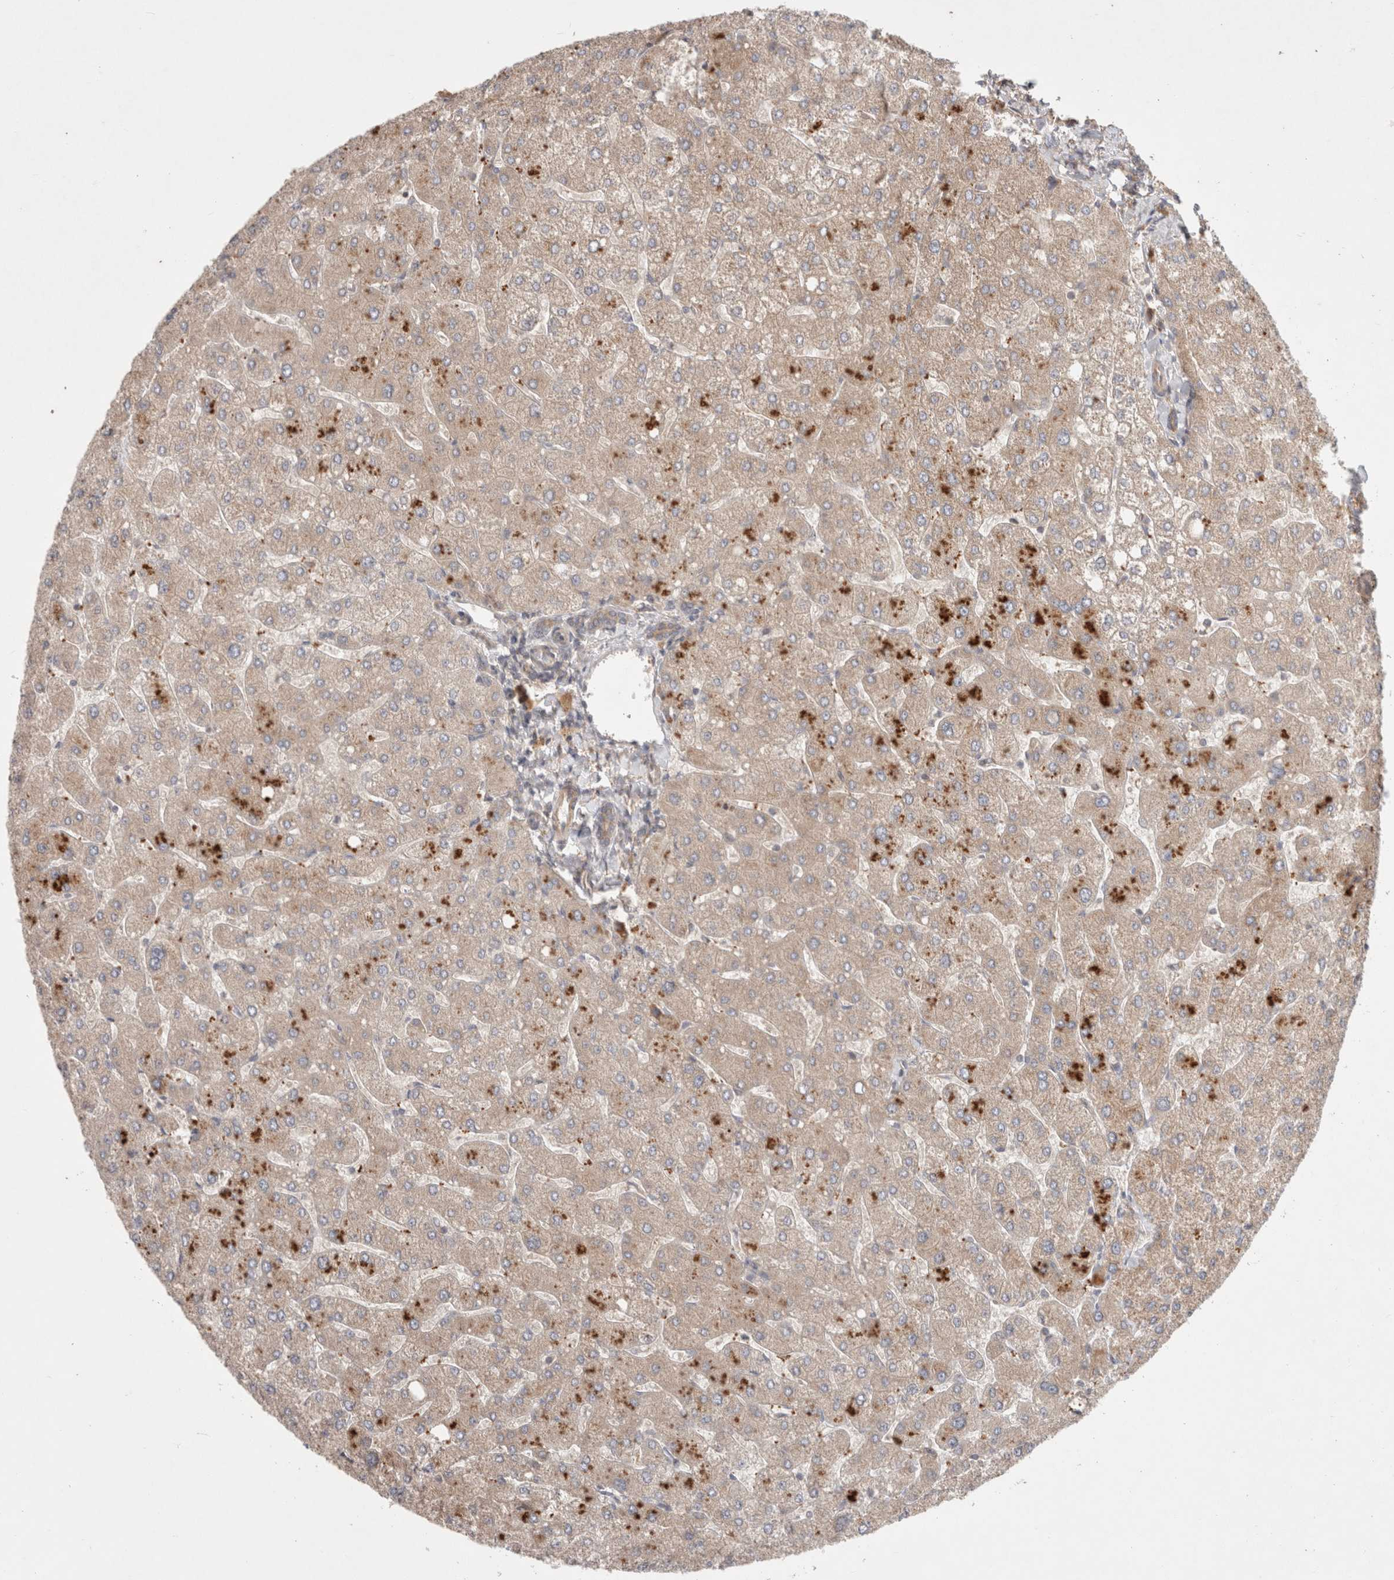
{"staining": {"intensity": "weak", "quantity": ">75%", "location": "cytoplasmic/membranous"}, "tissue": "liver", "cell_type": "Cholangiocytes", "image_type": "normal", "snomed": [{"axis": "morphology", "description": "Normal tissue, NOS"}, {"axis": "topography", "description": "Liver"}], "caption": "An image showing weak cytoplasmic/membranous positivity in approximately >75% of cholangiocytes in benign liver, as visualized by brown immunohistochemical staining.", "gene": "HROB", "patient": {"sex": "male", "age": 55}}